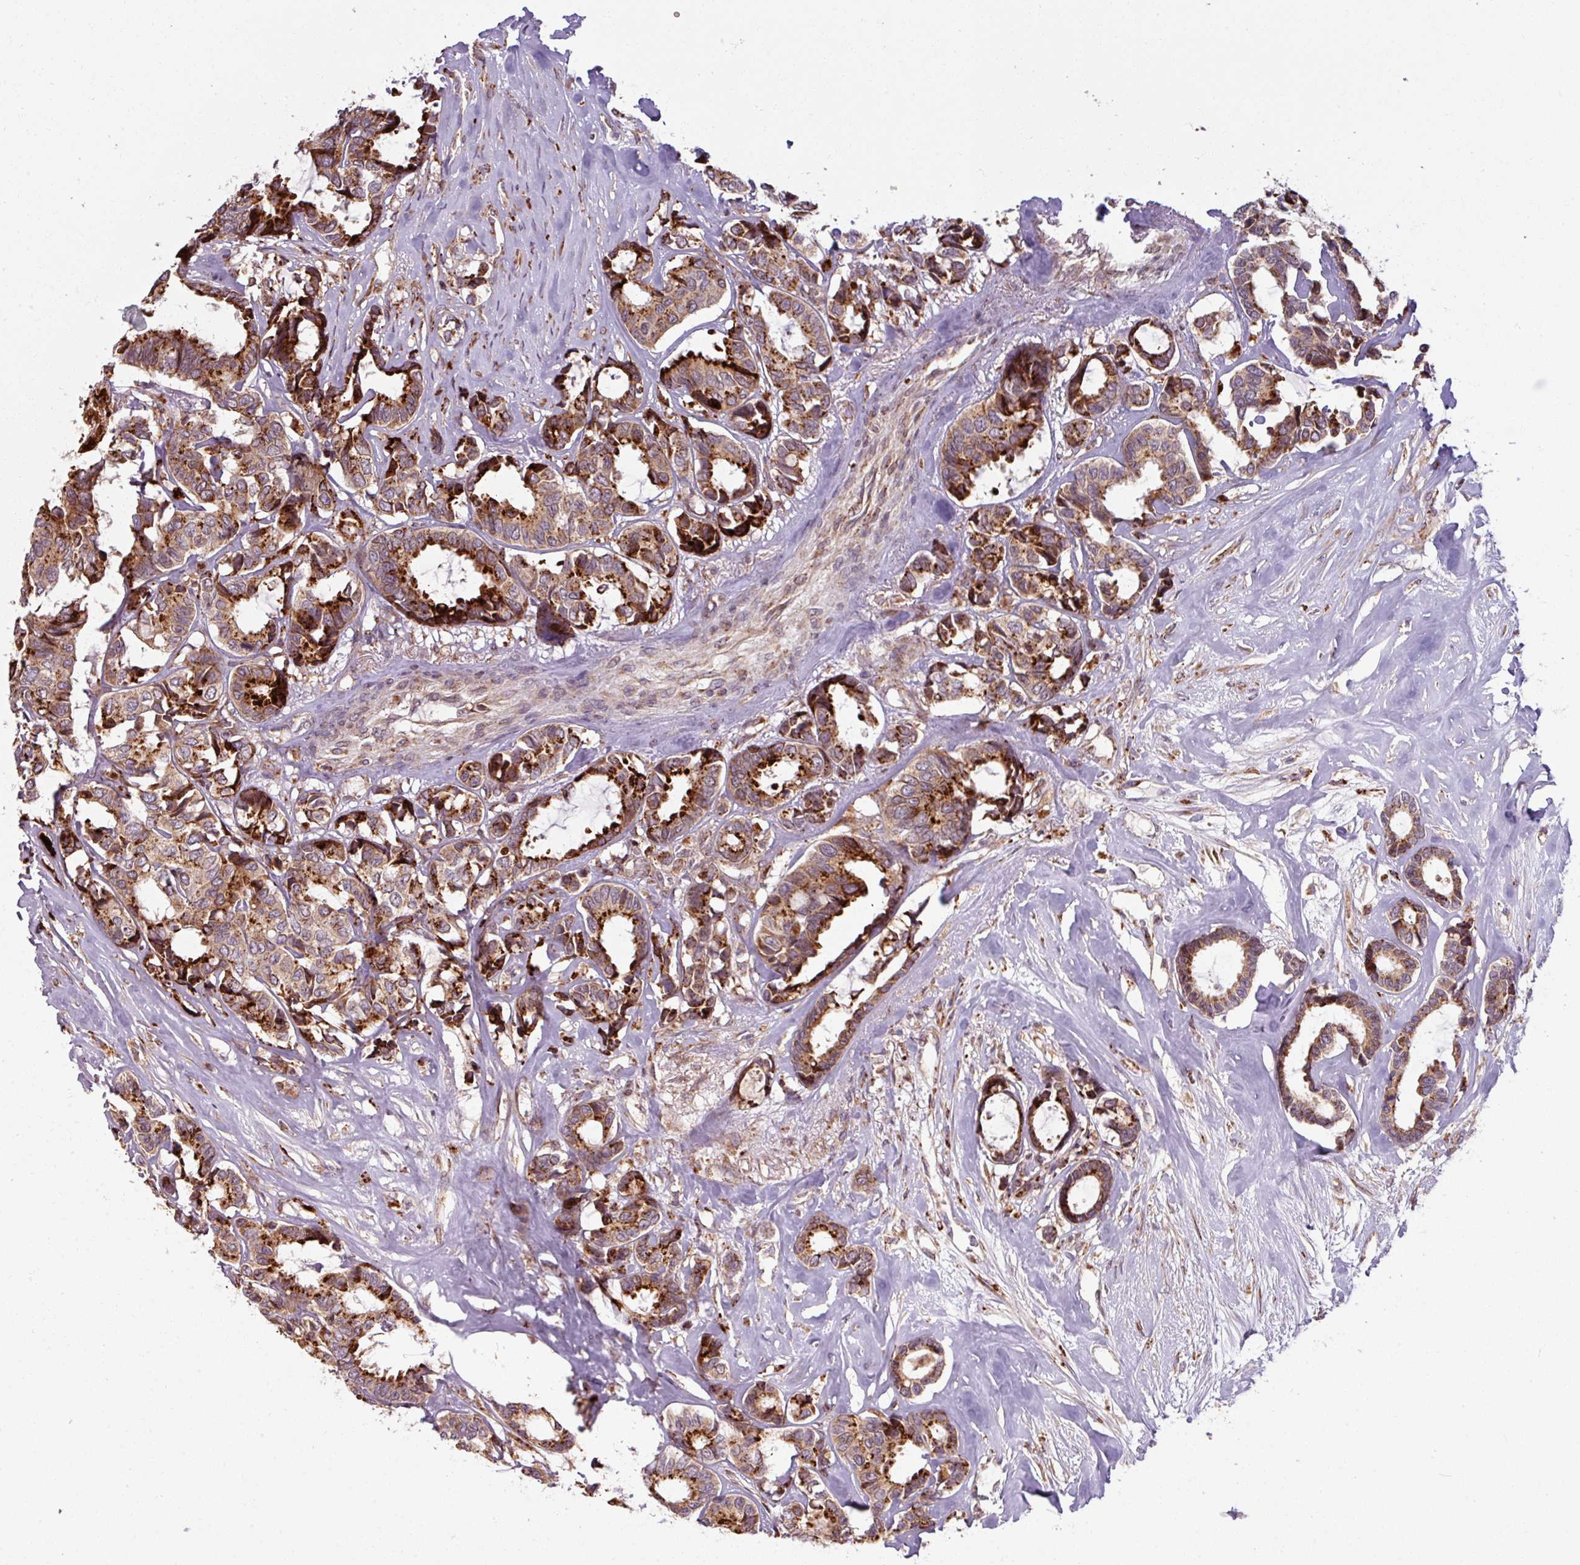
{"staining": {"intensity": "strong", "quantity": "25%-75%", "location": "cytoplasmic/membranous"}, "tissue": "breast cancer", "cell_type": "Tumor cells", "image_type": "cancer", "snomed": [{"axis": "morphology", "description": "Duct carcinoma"}, {"axis": "topography", "description": "Breast"}], "caption": "A high-resolution micrograph shows immunohistochemistry (IHC) staining of breast intraductal carcinoma, which demonstrates strong cytoplasmic/membranous staining in about 25%-75% of tumor cells.", "gene": "MAGT1", "patient": {"sex": "female", "age": 87}}